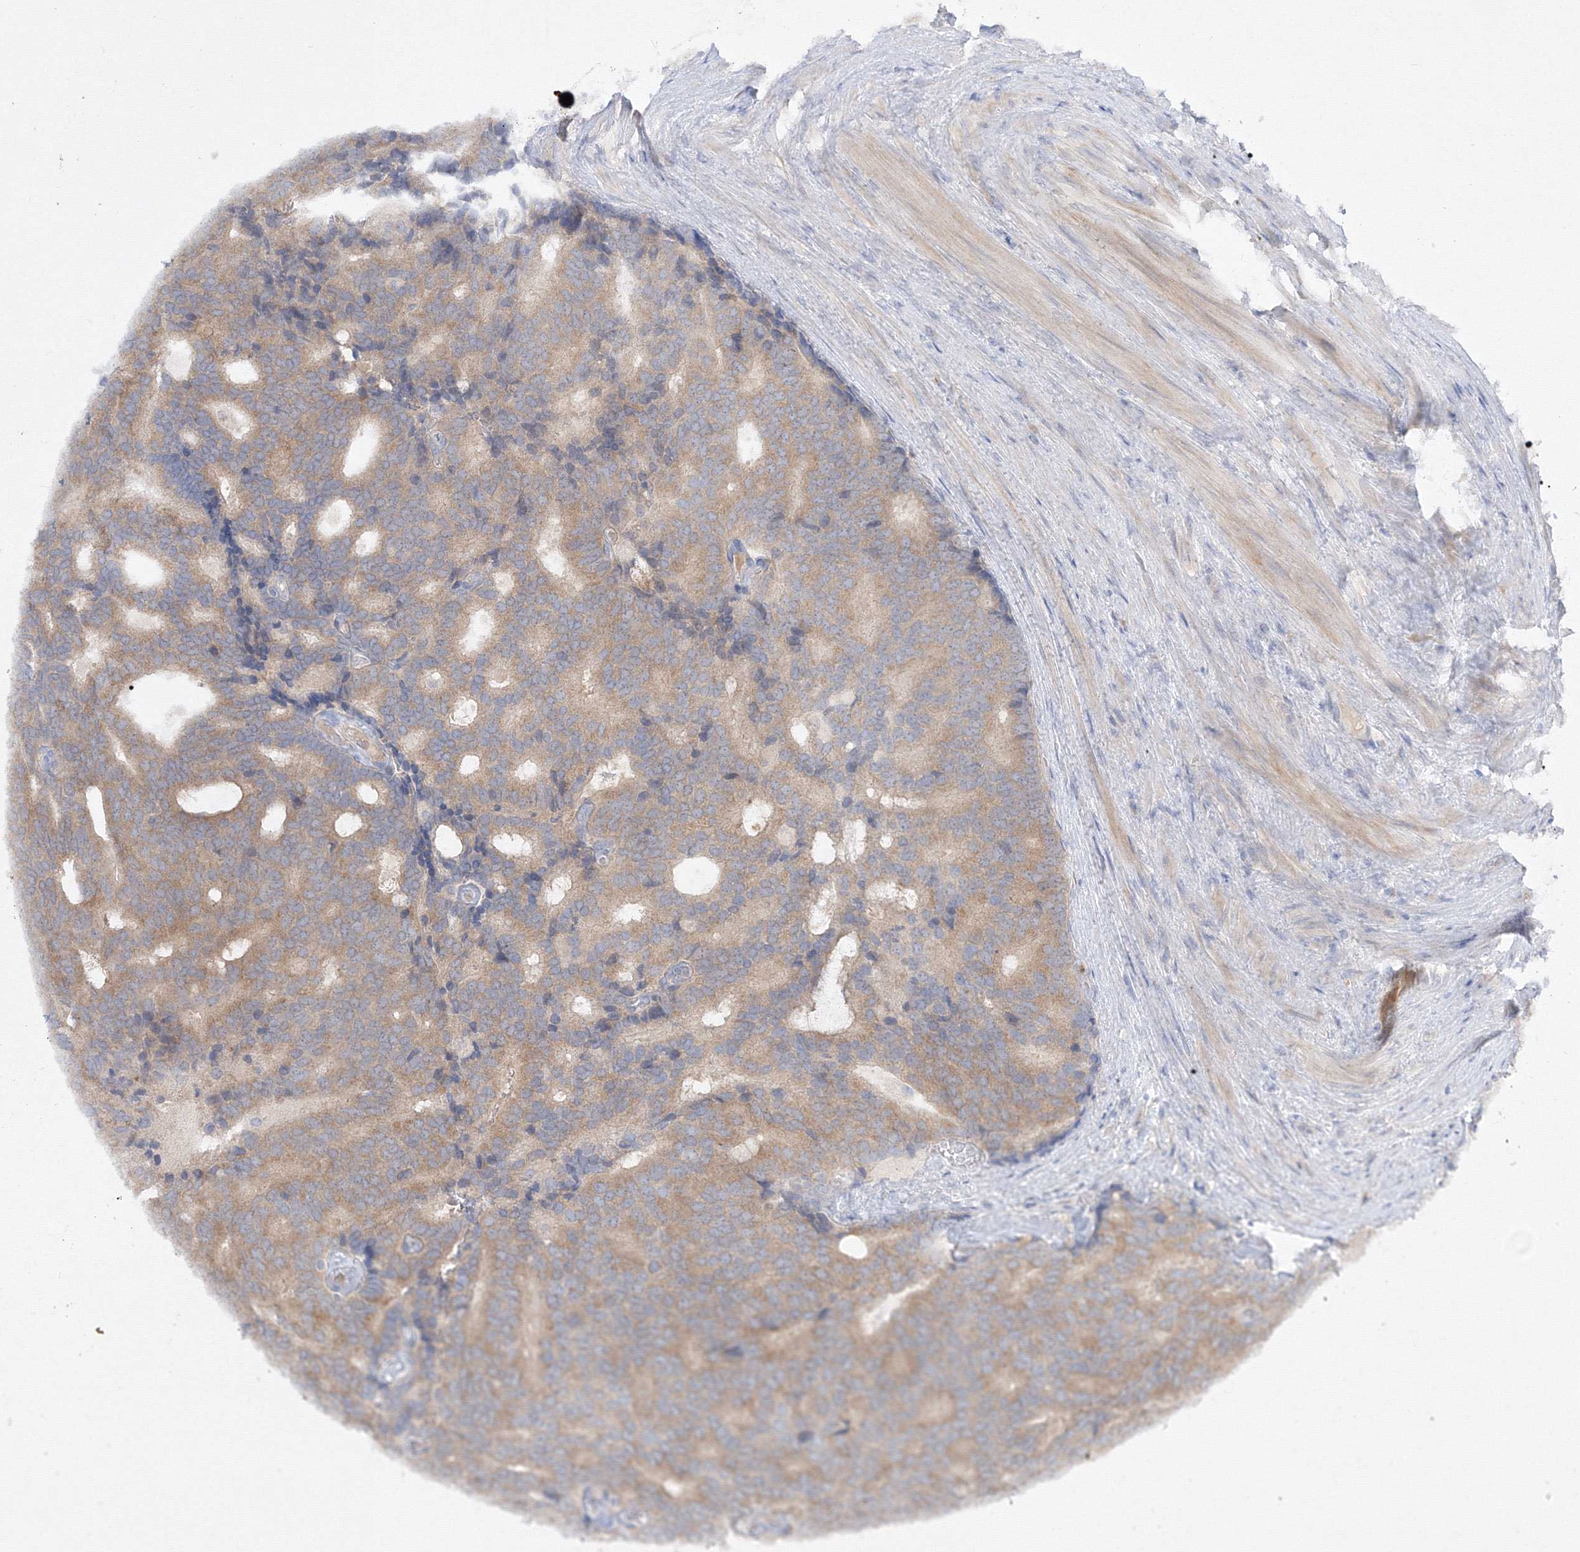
{"staining": {"intensity": "moderate", "quantity": ">75%", "location": "cytoplasmic/membranous"}, "tissue": "prostate cancer", "cell_type": "Tumor cells", "image_type": "cancer", "snomed": [{"axis": "morphology", "description": "Adenocarcinoma, Low grade"}, {"axis": "topography", "description": "Prostate"}], "caption": "Tumor cells display medium levels of moderate cytoplasmic/membranous positivity in about >75% of cells in prostate cancer.", "gene": "FBXL8", "patient": {"sex": "male", "age": 71}}